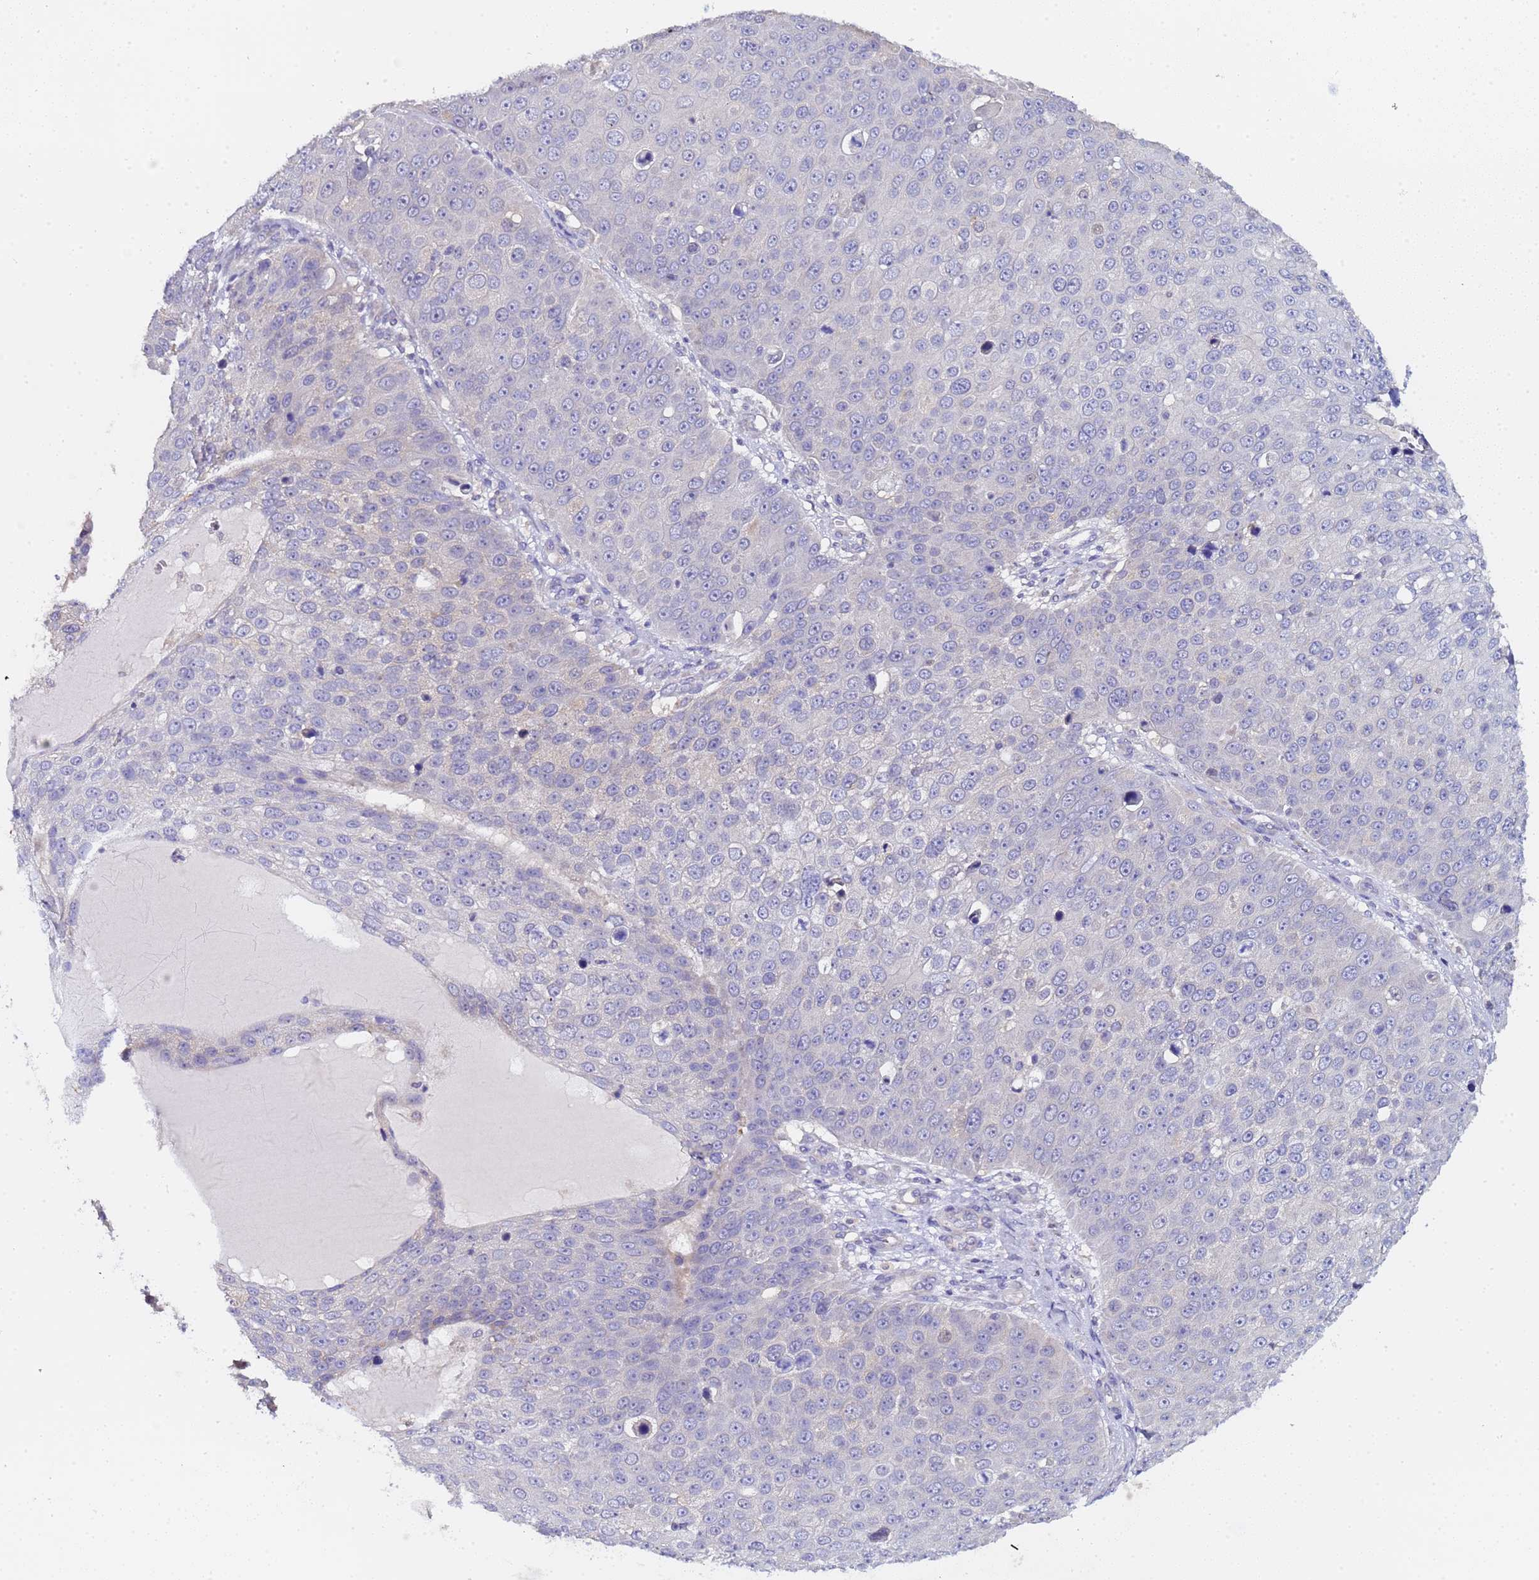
{"staining": {"intensity": "negative", "quantity": "none", "location": "none"}, "tissue": "skin cancer", "cell_type": "Tumor cells", "image_type": "cancer", "snomed": [{"axis": "morphology", "description": "Squamous cell carcinoma, NOS"}, {"axis": "topography", "description": "Skin"}], "caption": "IHC image of neoplastic tissue: skin cancer stained with DAB demonstrates no significant protein expression in tumor cells.", "gene": "ELMOD2", "patient": {"sex": "male", "age": 71}}